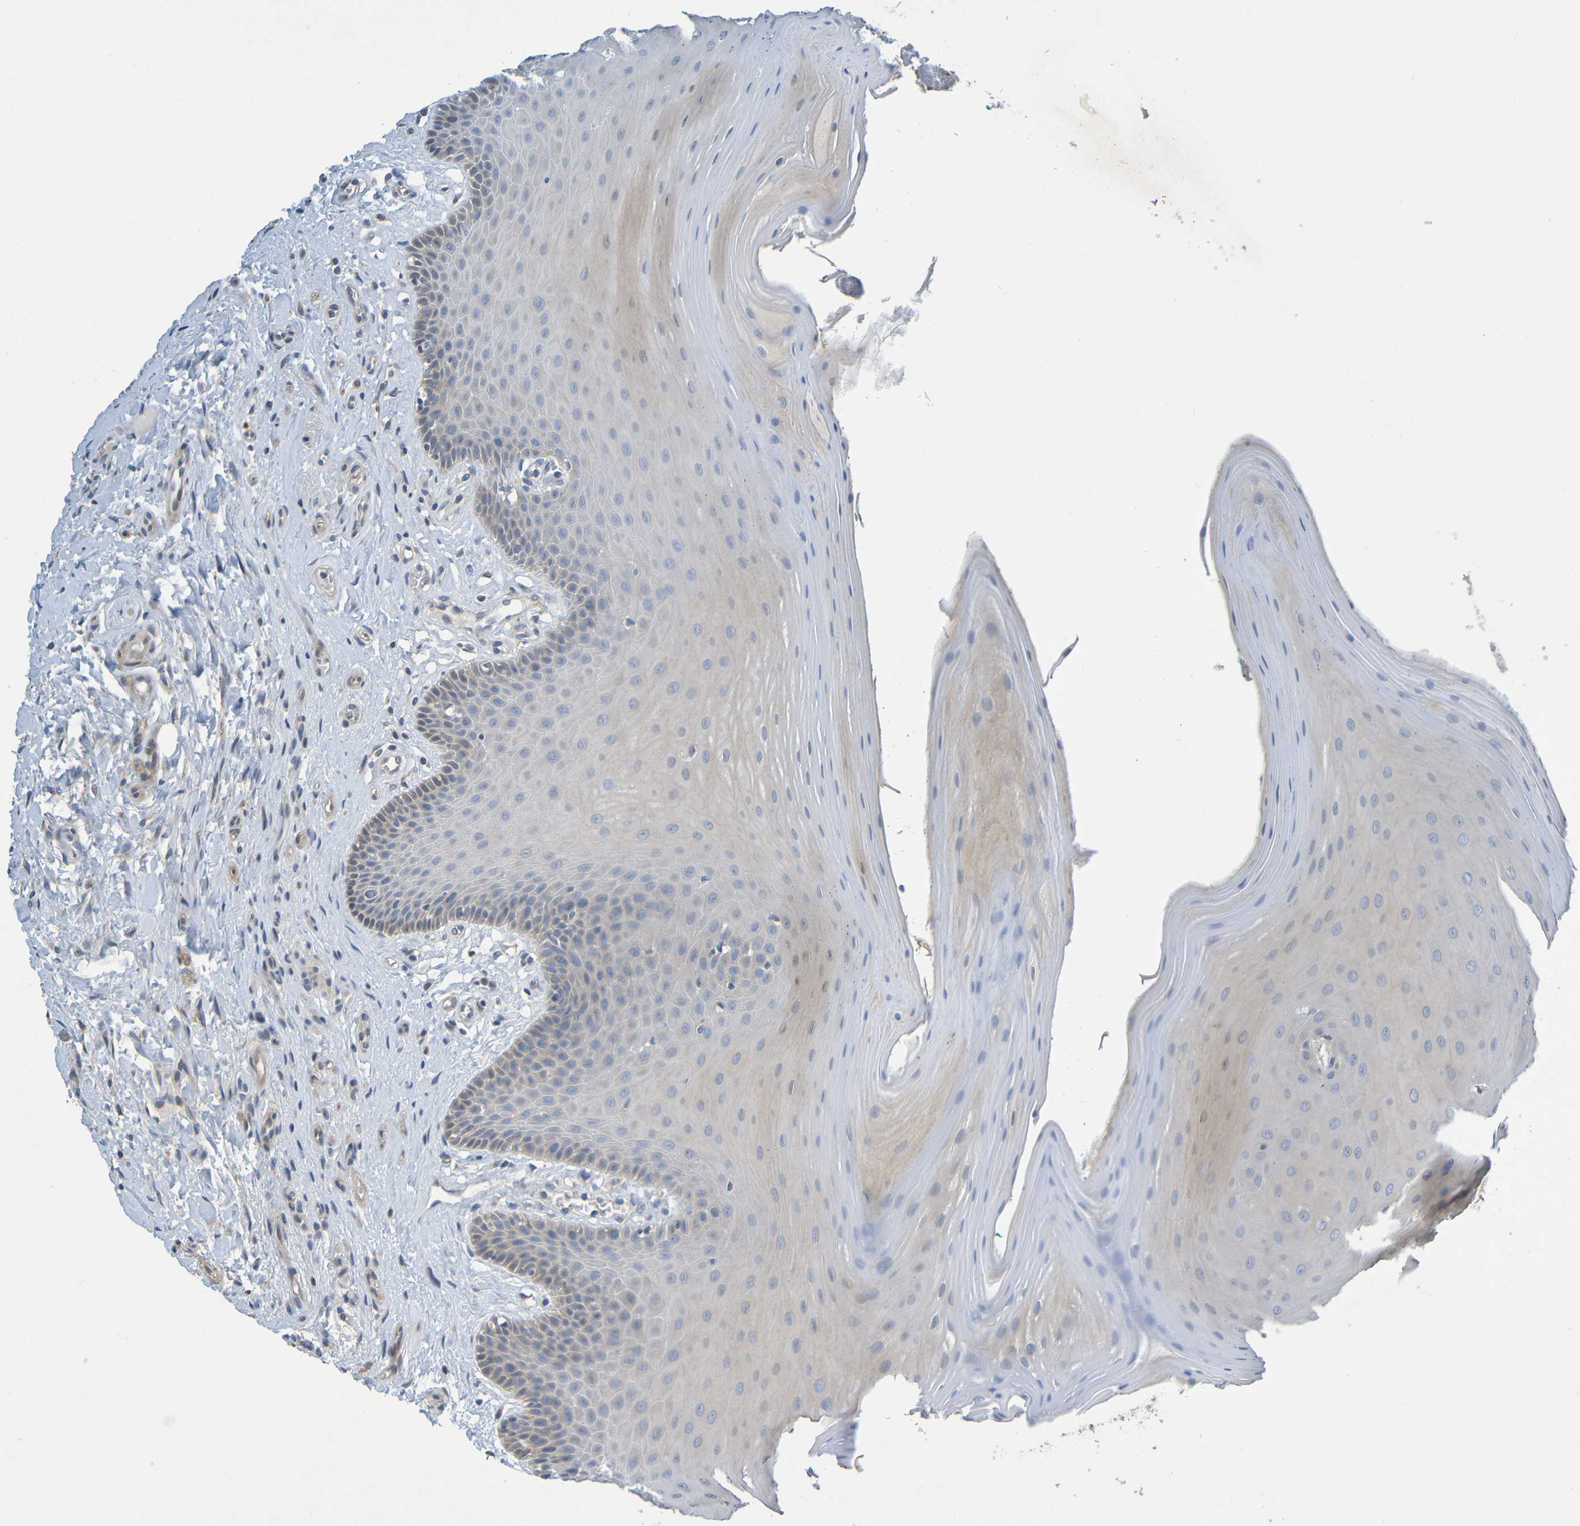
{"staining": {"intensity": "weak", "quantity": "25%-75%", "location": "cytoplasmic/membranous"}, "tissue": "oral mucosa", "cell_type": "Squamous epithelial cells", "image_type": "normal", "snomed": [{"axis": "morphology", "description": "Normal tissue, NOS"}, {"axis": "topography", "description": "Skeletal muscle"}, {"axis": "topography", "description": "Oral tissue"}], "caption": "The image exhibits immunohistochemical staining of benign oral mucosa. There is weak cytoplasmic/membranous expression is identified in approximately 25%-75% of squamous epithelial cells. Immunohistochemistry stains the protein in brown and the nuclei are stained blue.", "gene": "CYP4F2", "patient": {"sex": "male", "age": 58}}